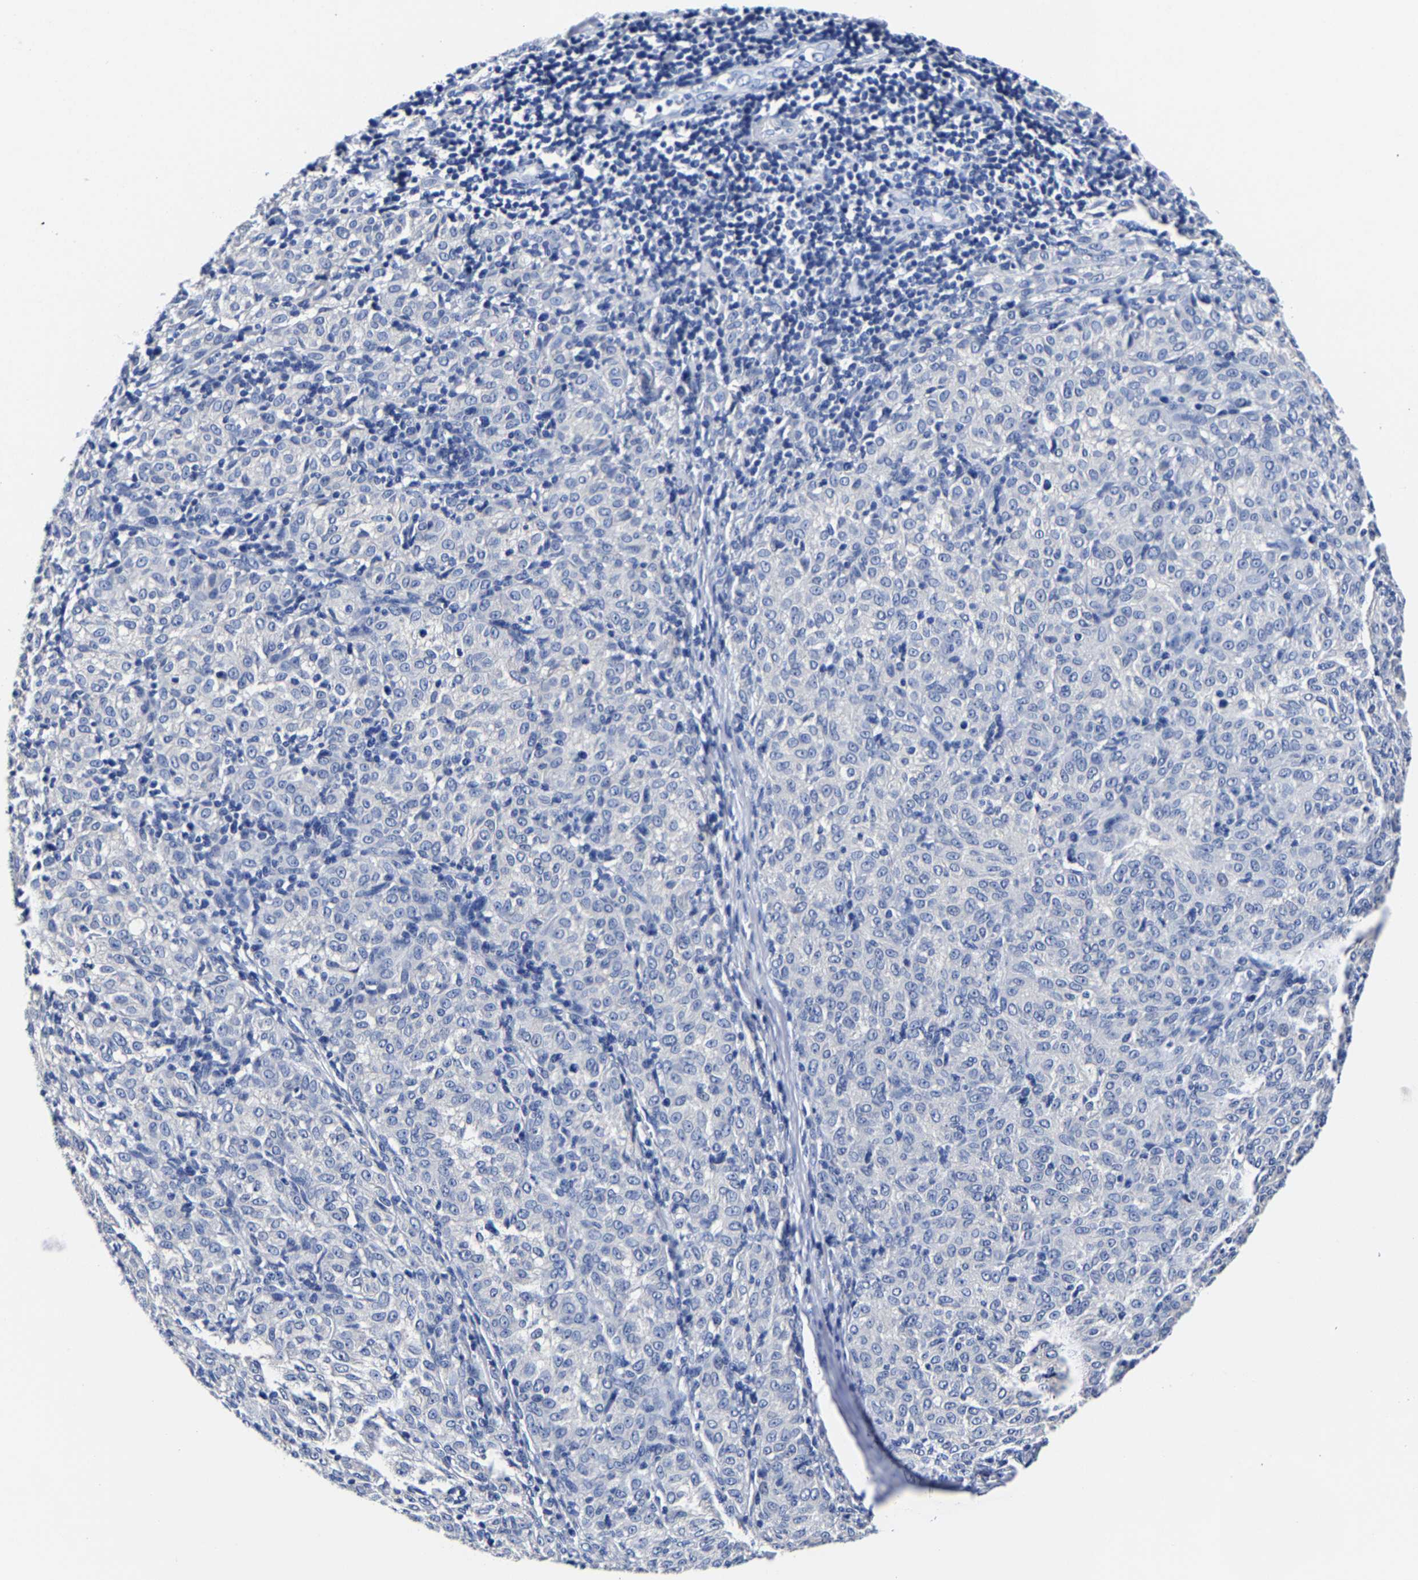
{"staining": {"intensity": "negative", "quantity": "none", "location": "none"}, "tissue": "melanoma", "cell_type": "Tumor cells", "image_type": "cancer", "snomed": [{"axis": "morphology", "description": "Malignant melanoma, NOS"}, {"axis": "topography", "description": "Skin"}], "caption": "Immunohistochemical staining of human melanoma shows no significant staining in tumor cells.", "gene": "CPA2", "patient": {"sex": "female", "age": 72}}